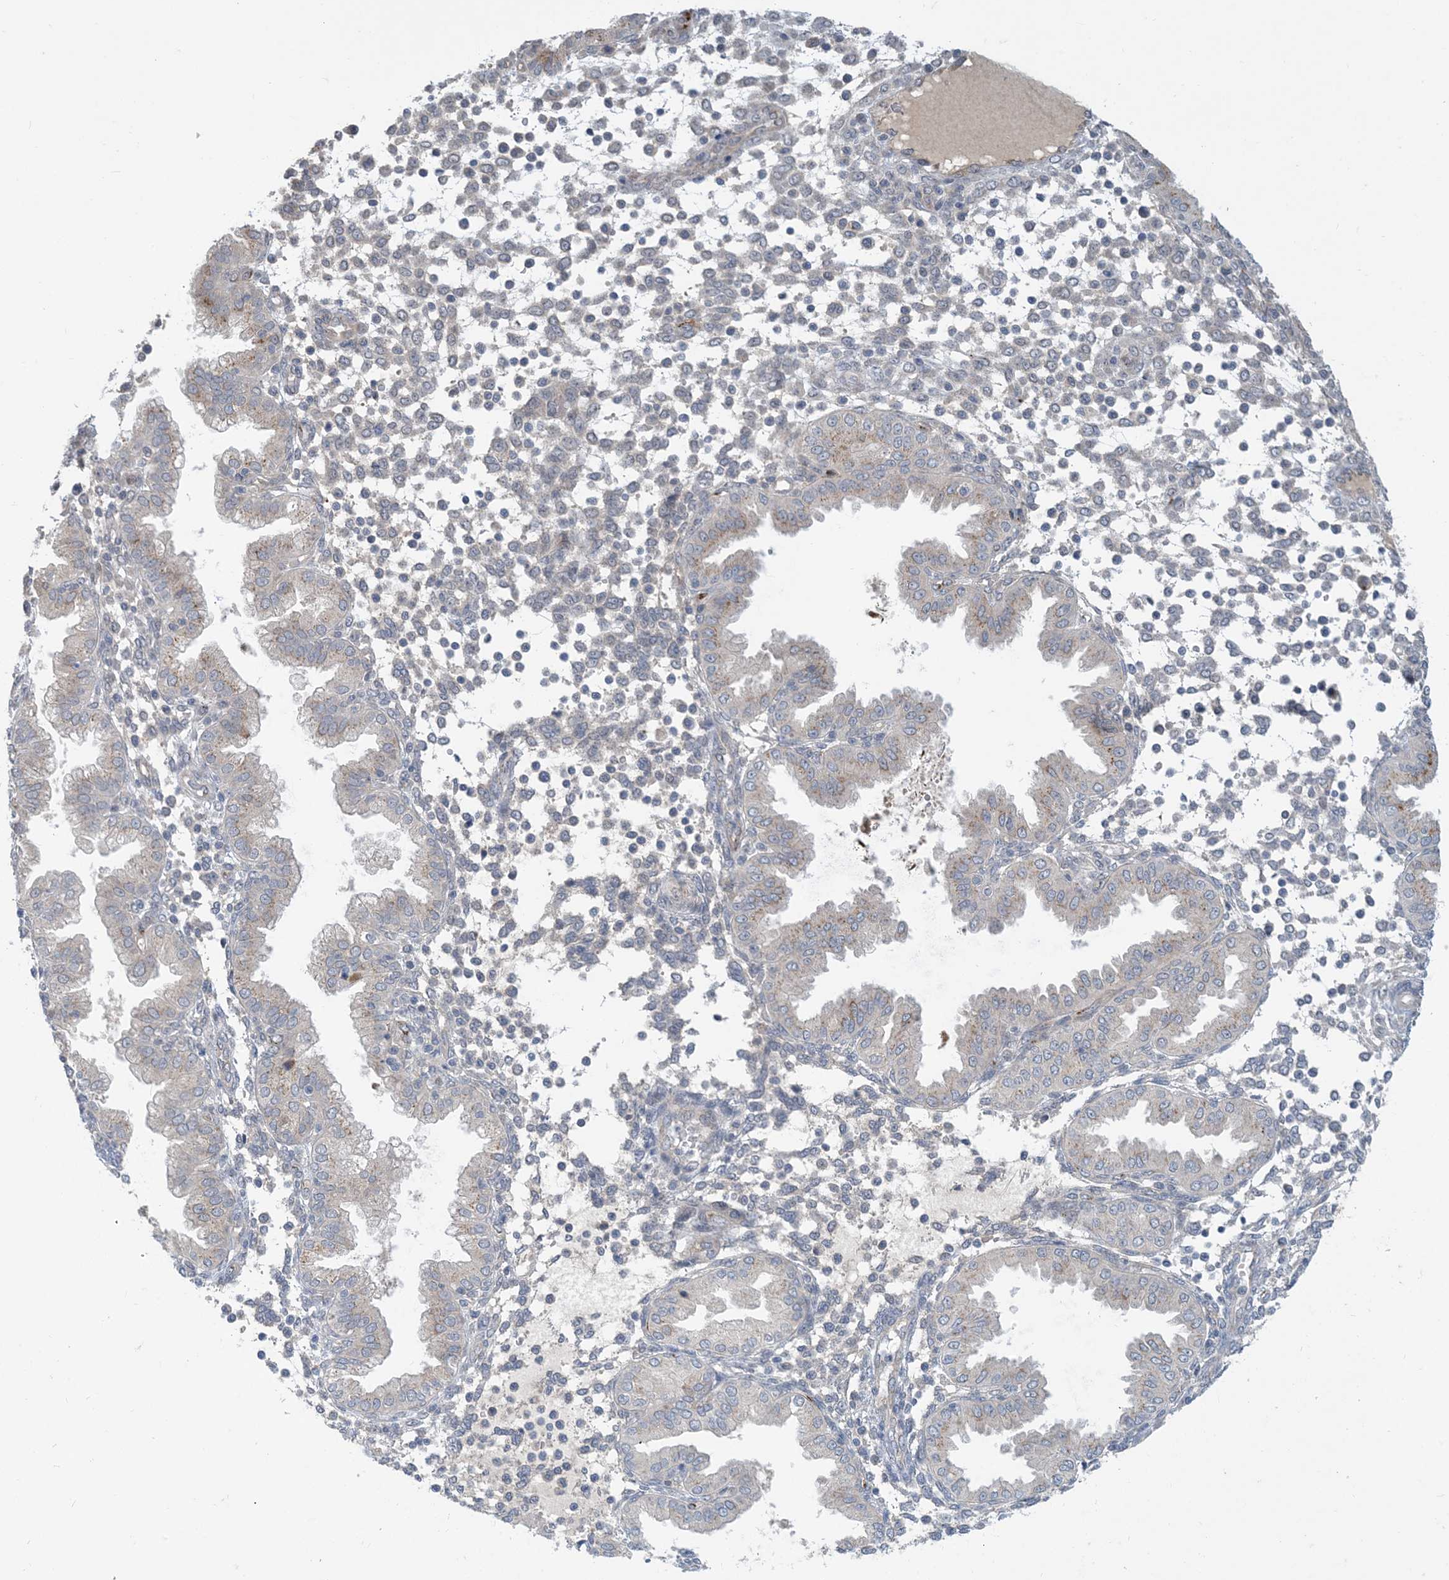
{"staining": {"intensity": "weak", "quantity": "<25%", "location": "cytoplasmic/membranous"}, "tissue": "endometrium", "cell_type": "Cells in endometrial stroma", "image_type": "normal", "snomed": [{"axis": "morphology", "description": "Normal tissue, NOS"}, {"axis": "topography", "description": "Endometrium"}], "caption": "High power microscopy histopathology image of an immunohistochemistry (IHC) histopathology image of benign endometrium, revealing no significant positivity in cells in endometrial stroma.", "gene": "TINAG", "patient": {"sex": "female", "age": 53}}